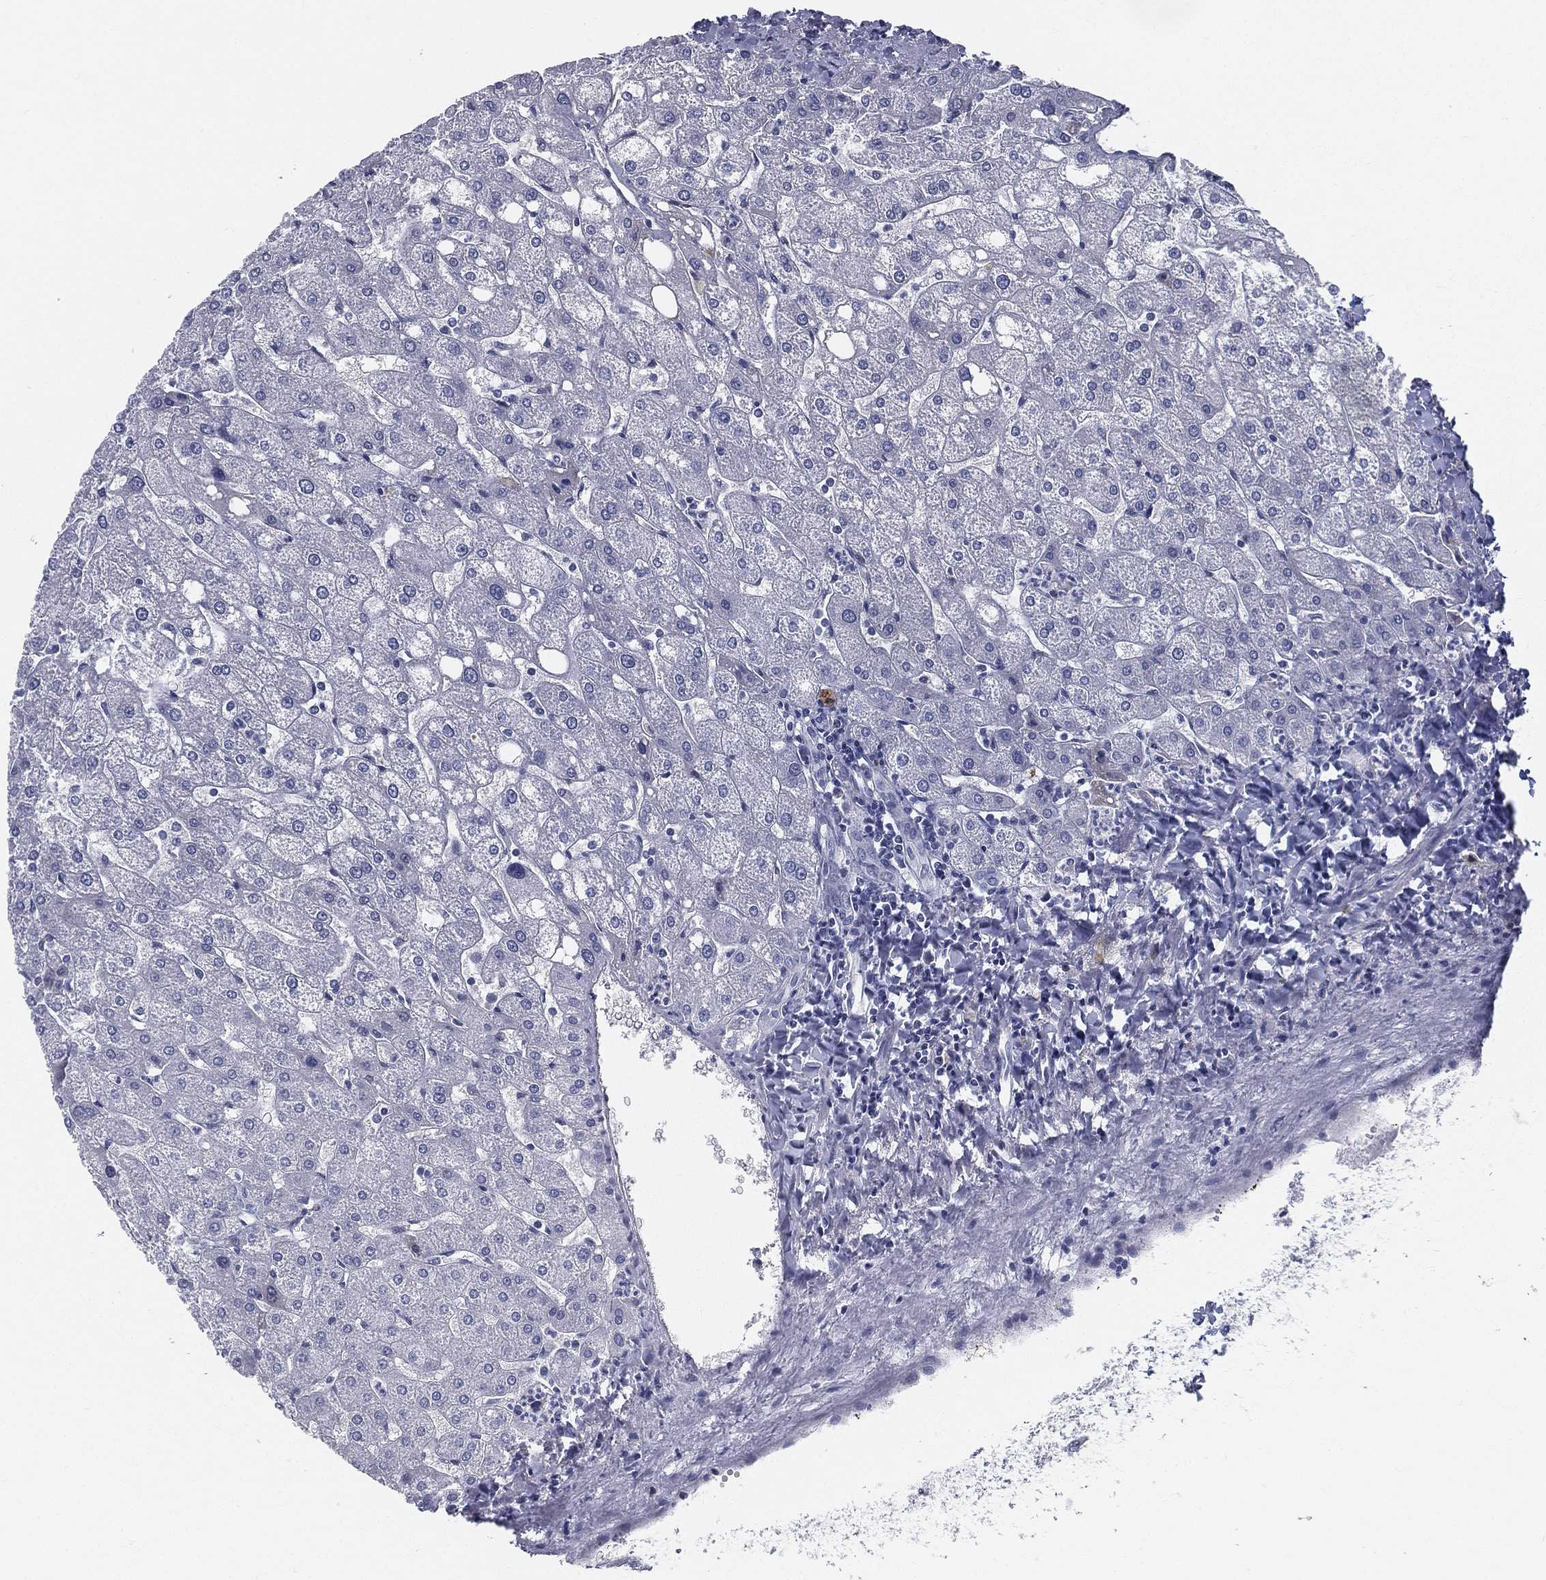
{"staining": {"intensity": "negative", "quantity": "none", "location": "none"}, "tissue": "liver", "cell_type": "Cholangiocytes", "image_type": "normal", "snomed": [{"axis": "morphology", "description": "Normal tissue, NOS"}, {"axis": "topography", "description": "Liver"}], "caption": "Immunohistochemistry histopathology image of unremarkable liver: human liver stained with DAB shows no significant protein staining in cholangiocytes. Nuclei are stained in blue.", "gene": "SPPL2C", "patient": {"sex": "male", "age": 67}}